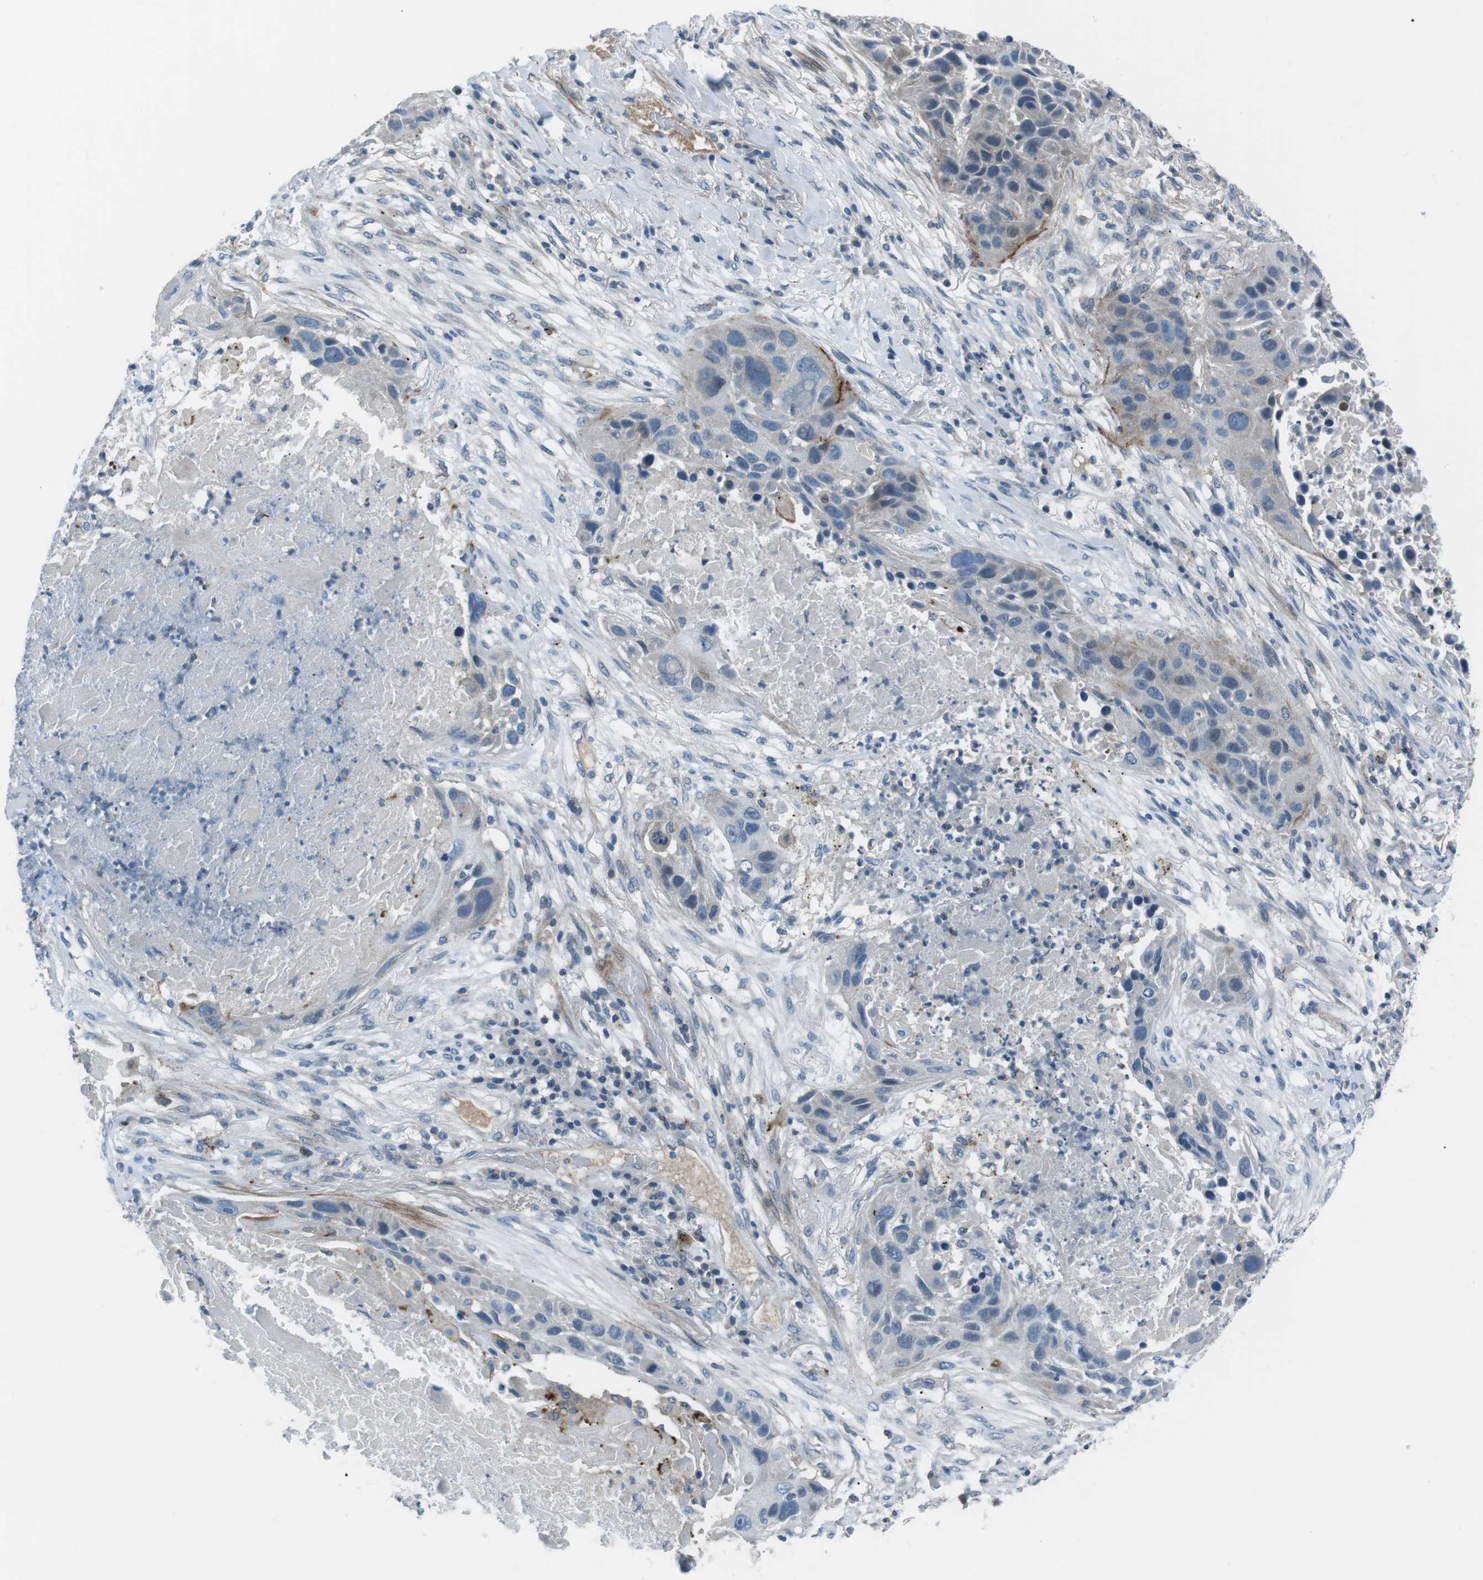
{"staining": {"intensity": "negative", "quantity": "none", "location": "none"}, "tissue": "lung cancer", "cell_type": "Tumor cells", "image_type": "cancer", "snomed": [{"axis": "morphology", "description": "Squamous cell carcinoma, NOS"}, {"axis": "topography", "description": "Lung"}], "caption": "There is no significant expression in tumor cells of lung squamous cell carcinoma.", "gene": "ARVCF", "patient": {"sex": "male", "age": 57}}